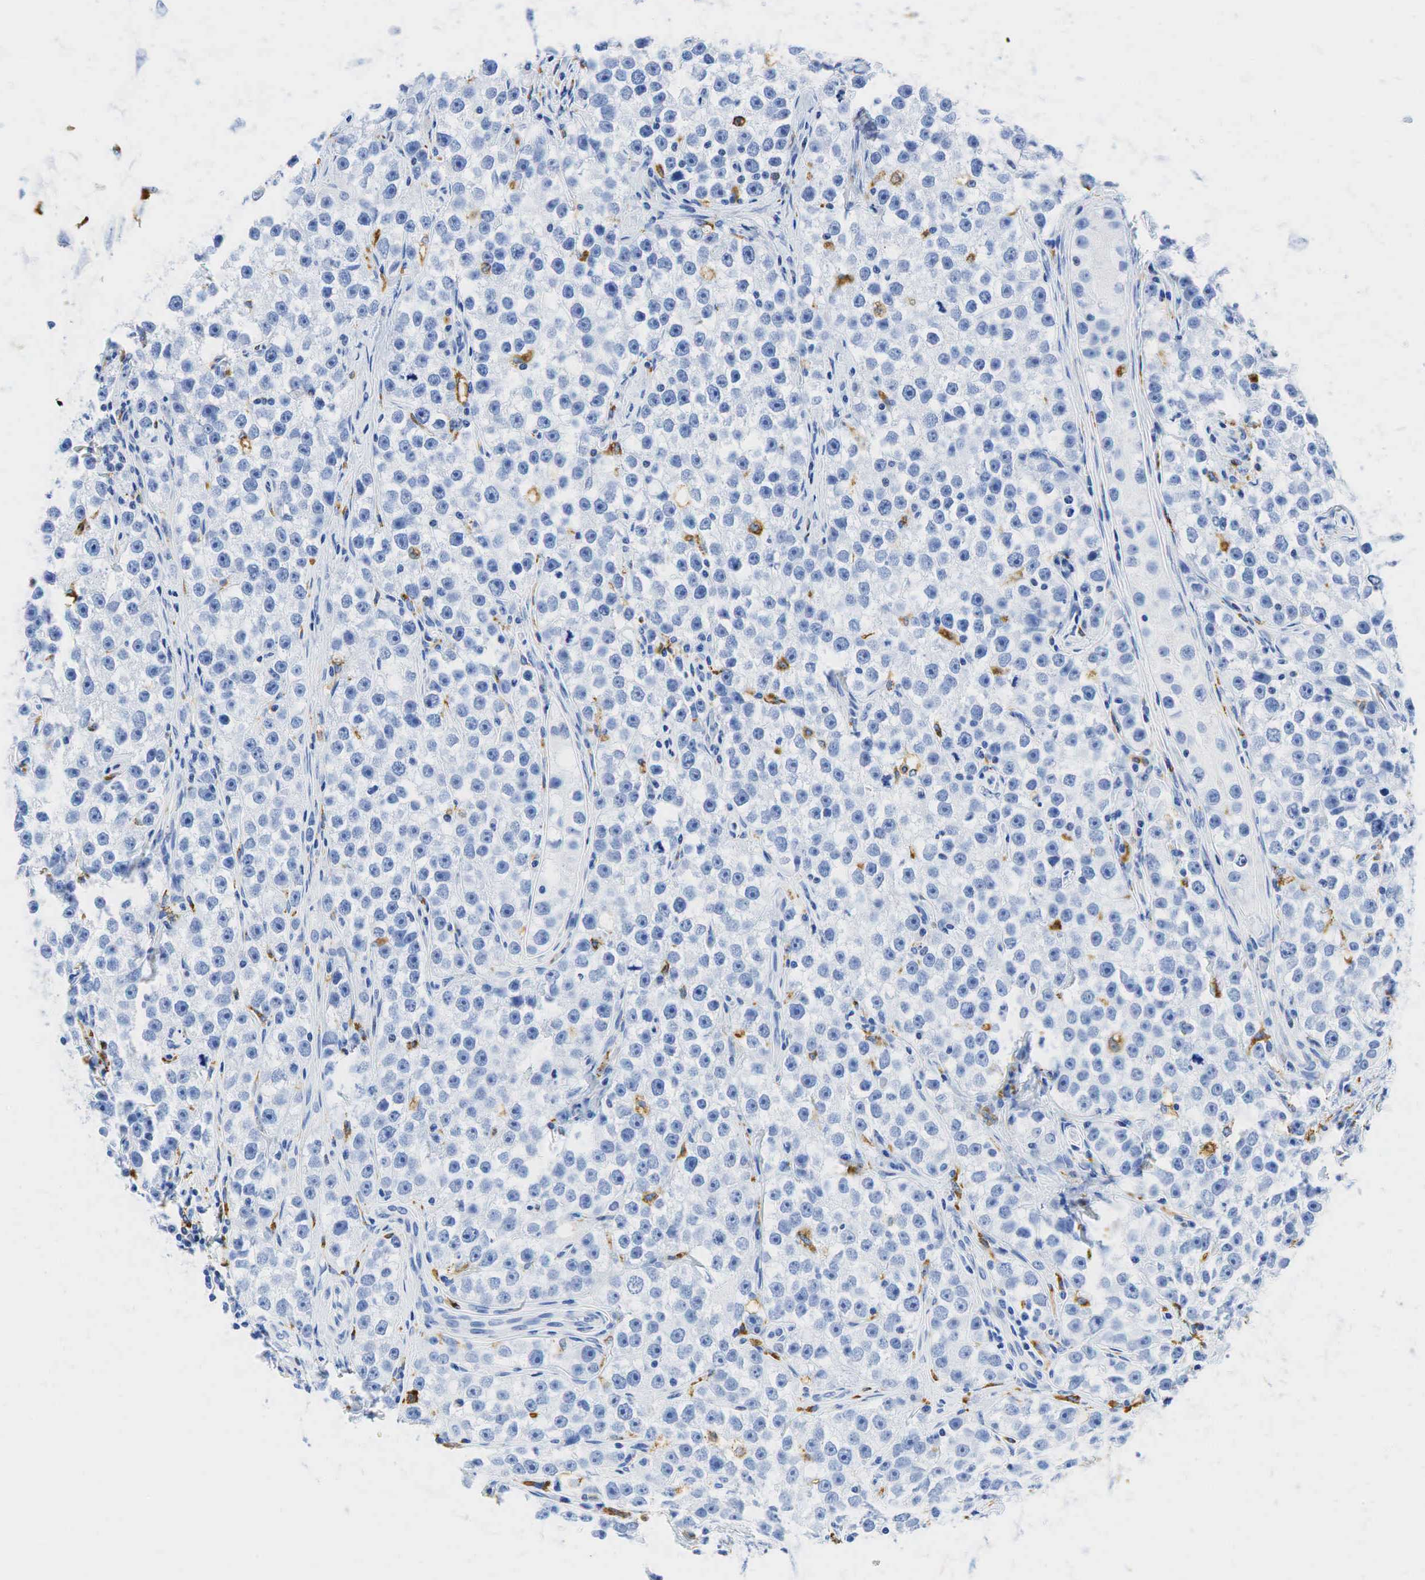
{"staining": {"intensity": "negative", "quantity": "none", "location": "none"}, "tissue": "testis cancer", "cell_type": "Tumor cells", "image_type": "cancer", "snomed": [{"axis": "morphology", "description": "Seminoma, NOS"}, {"axis": "topography", "description": "Testis"}], "caption": "A photomicrograph of human seminoma (testis) is negative for staining in tumor cells. (Stains: DAB (3,3'-diaminobenzidine) immunohistochemistry (IHC) with hematoxylin counter stain, Microscopy: brightfield microscopy at high magnification).", "gene": "CD68", "patient": {"sex": "male", "age": 32}}